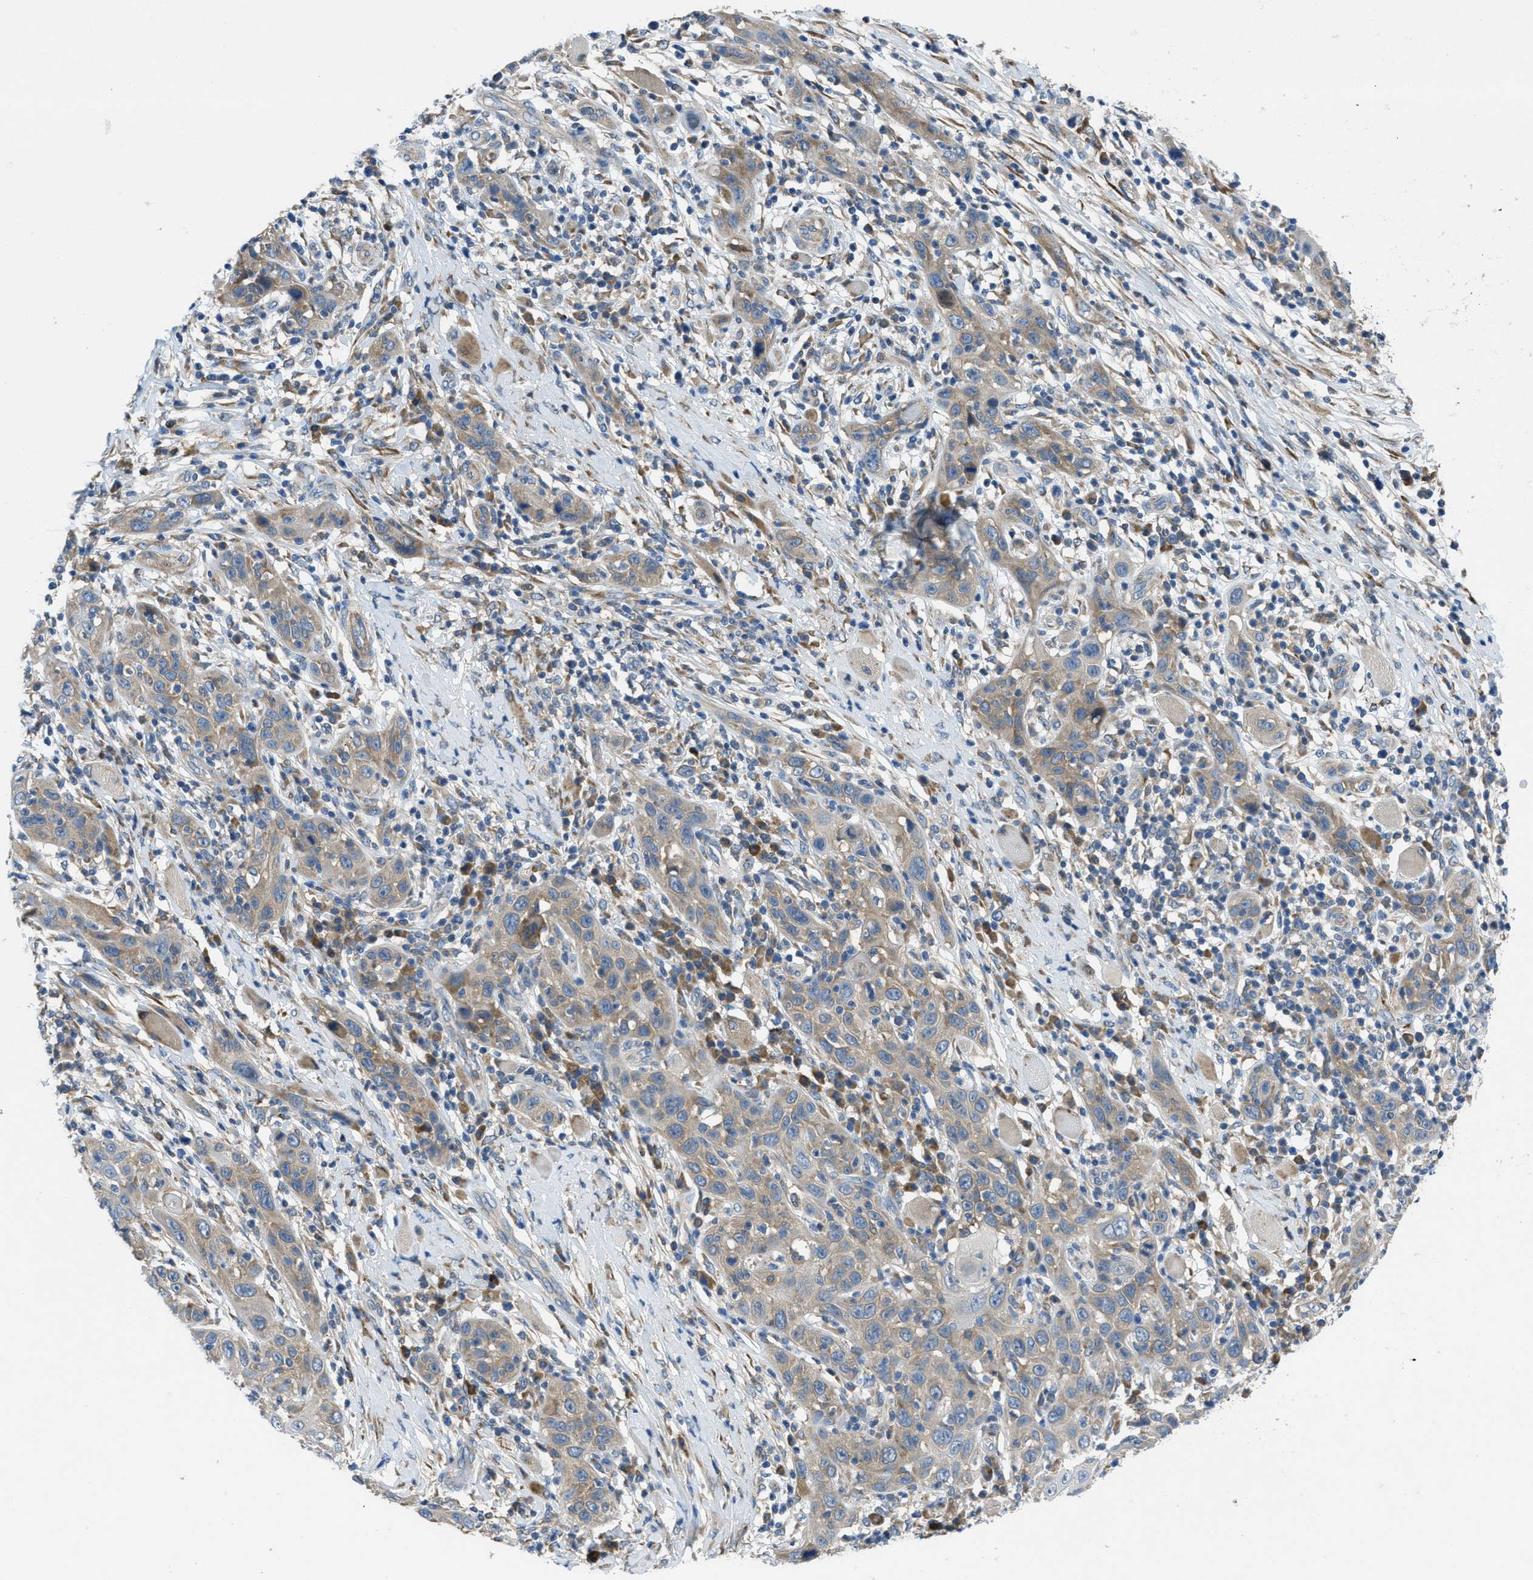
{"staining": {"intensity": "weak", "quantity": ">75%", "location": "cytoplasmic/membranous"}, "tissue": "skin cancer", "cell_type": "Tumor cells", "image_type": "cancer", "snomed": [{"axis": "morphology", "description": "Squamous cell carcinoma, NOS"}, {"axis": "topography", "description": "Skin"}], "caption": "About >75% of tumor cells in human skin squamous cell carcinoma demonstrate weak cytoplasmic/membranous protein staining as visualized by brown immunohistochemical staining.", "gene": "MAP3K20", "patient": {"sex": "female", "age": 88}}